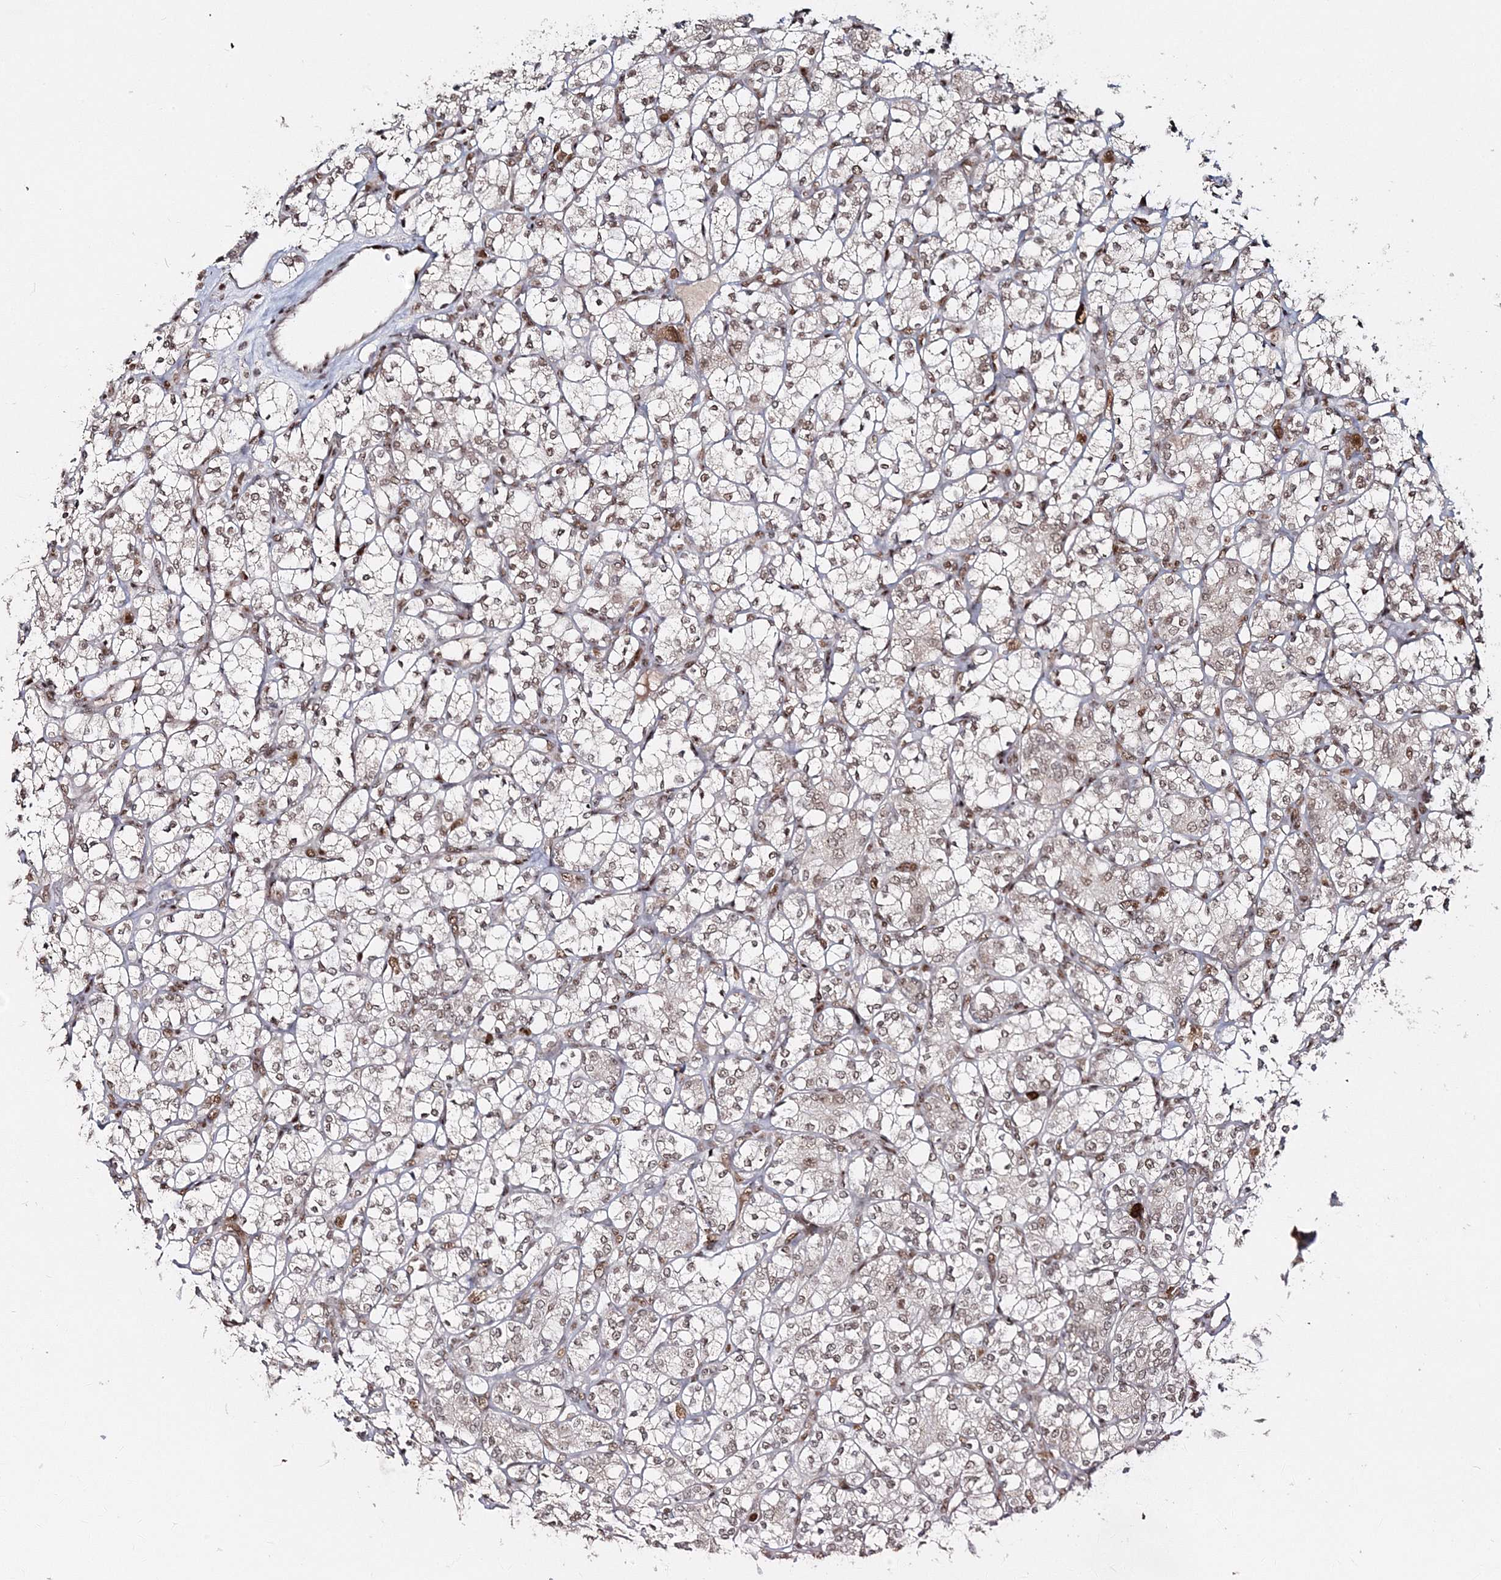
{"staining": {"intensity": "weak", "quantity": ">75%", "location": "nuclear"}, "tissue": "renal cancer", "cell_type": "Tumor cells", "image_type": "cancer", "snomed": [{"axis": "morphology", "description": "Adenocarcinoma, NOS"}, {"axis": "topography", "description": "Kidney"}], "caption": "Immunohistochemistry (IHC) (DAB) staining of human renal adenocarcinoma displays weak nuclear protein staining in about >75% of tumor cells. Using DAB (brown) and hematoxylin (blue) stains, captured at high magnification using brightfield microscopy.", "gene": "QRICH1", "patient": {"sex": "male", "age": 77}}